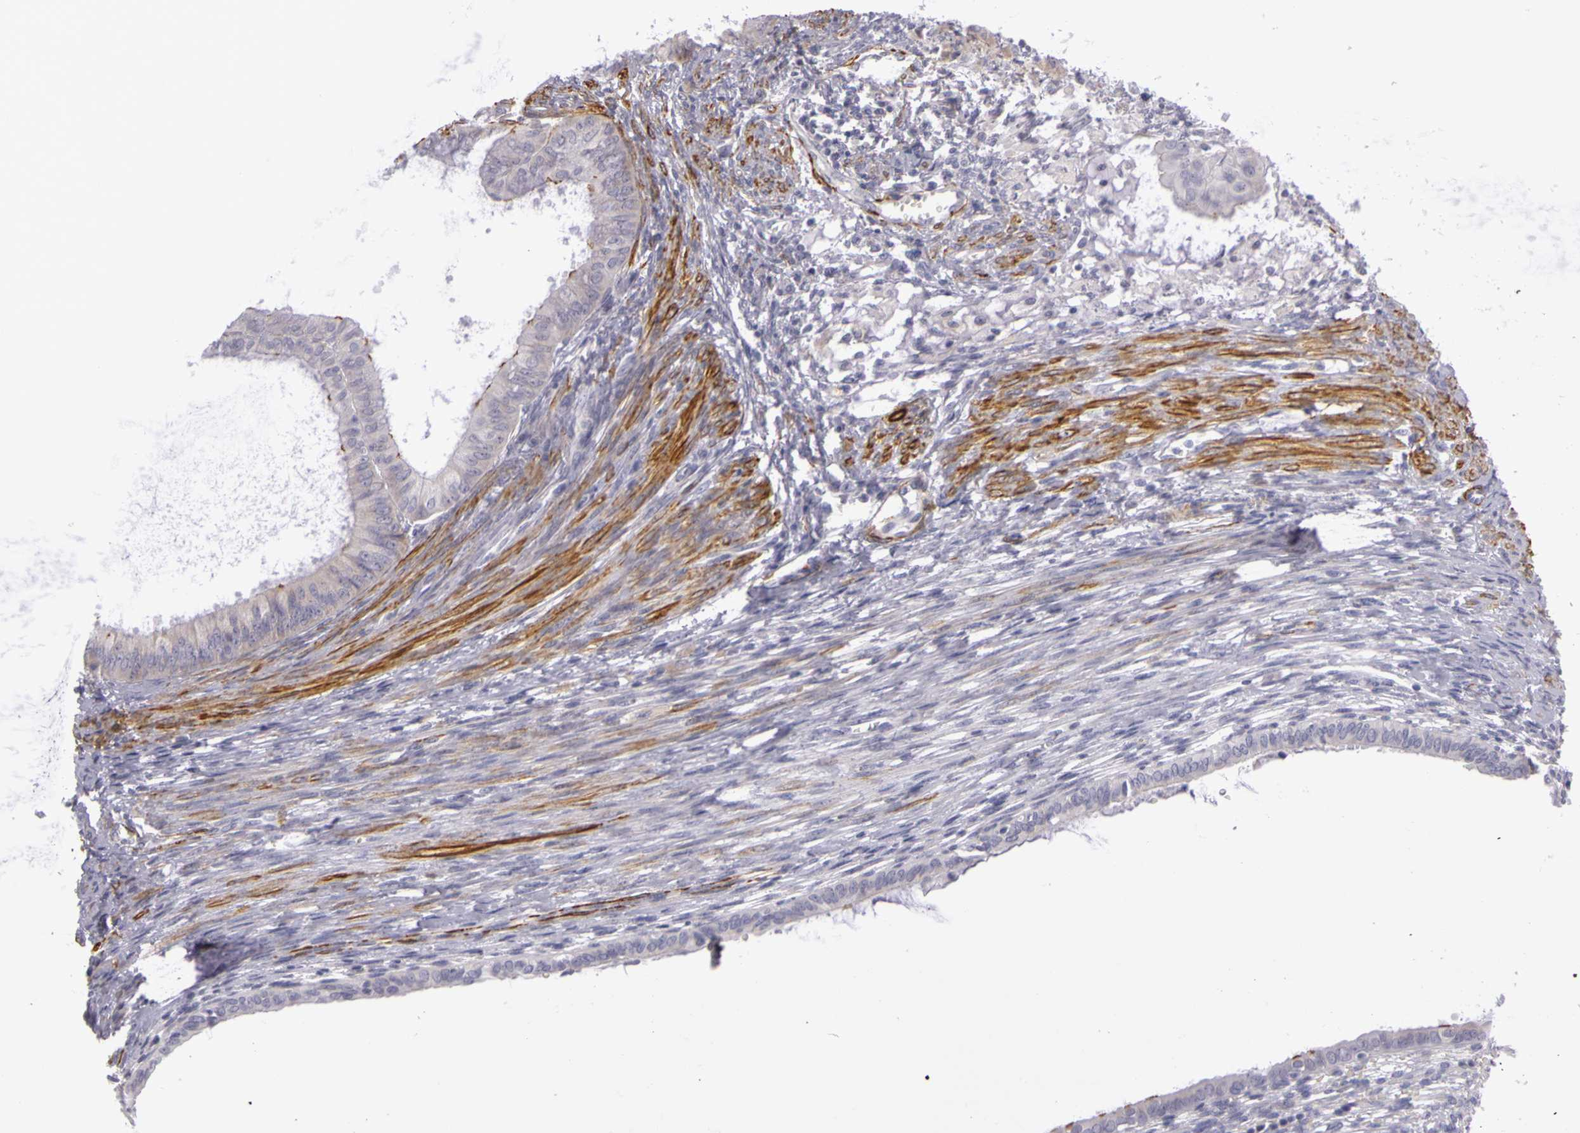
{"staining": {"intensity": "moderate", "quantity": "25%-75%", "location": "cytoplasmic/membranous"}, "tissue": "endometrial cancer", "cell_type": "Tumor cells", "image_type": "cancer", "snomed": [{"axis": "morphology", "description": "Adenocarcinoma, NOS"}, {"axis": "topography", "description": "Endometrium"}], "caption": "A micrograph of endometrial cancer (adenocarcinoma) stained for a protein reveals moderate cytoplasmic/membranous brown staining in tumor cells.", "gene": "CNTN2", "patient": {"sex": "female", "age": 76}}